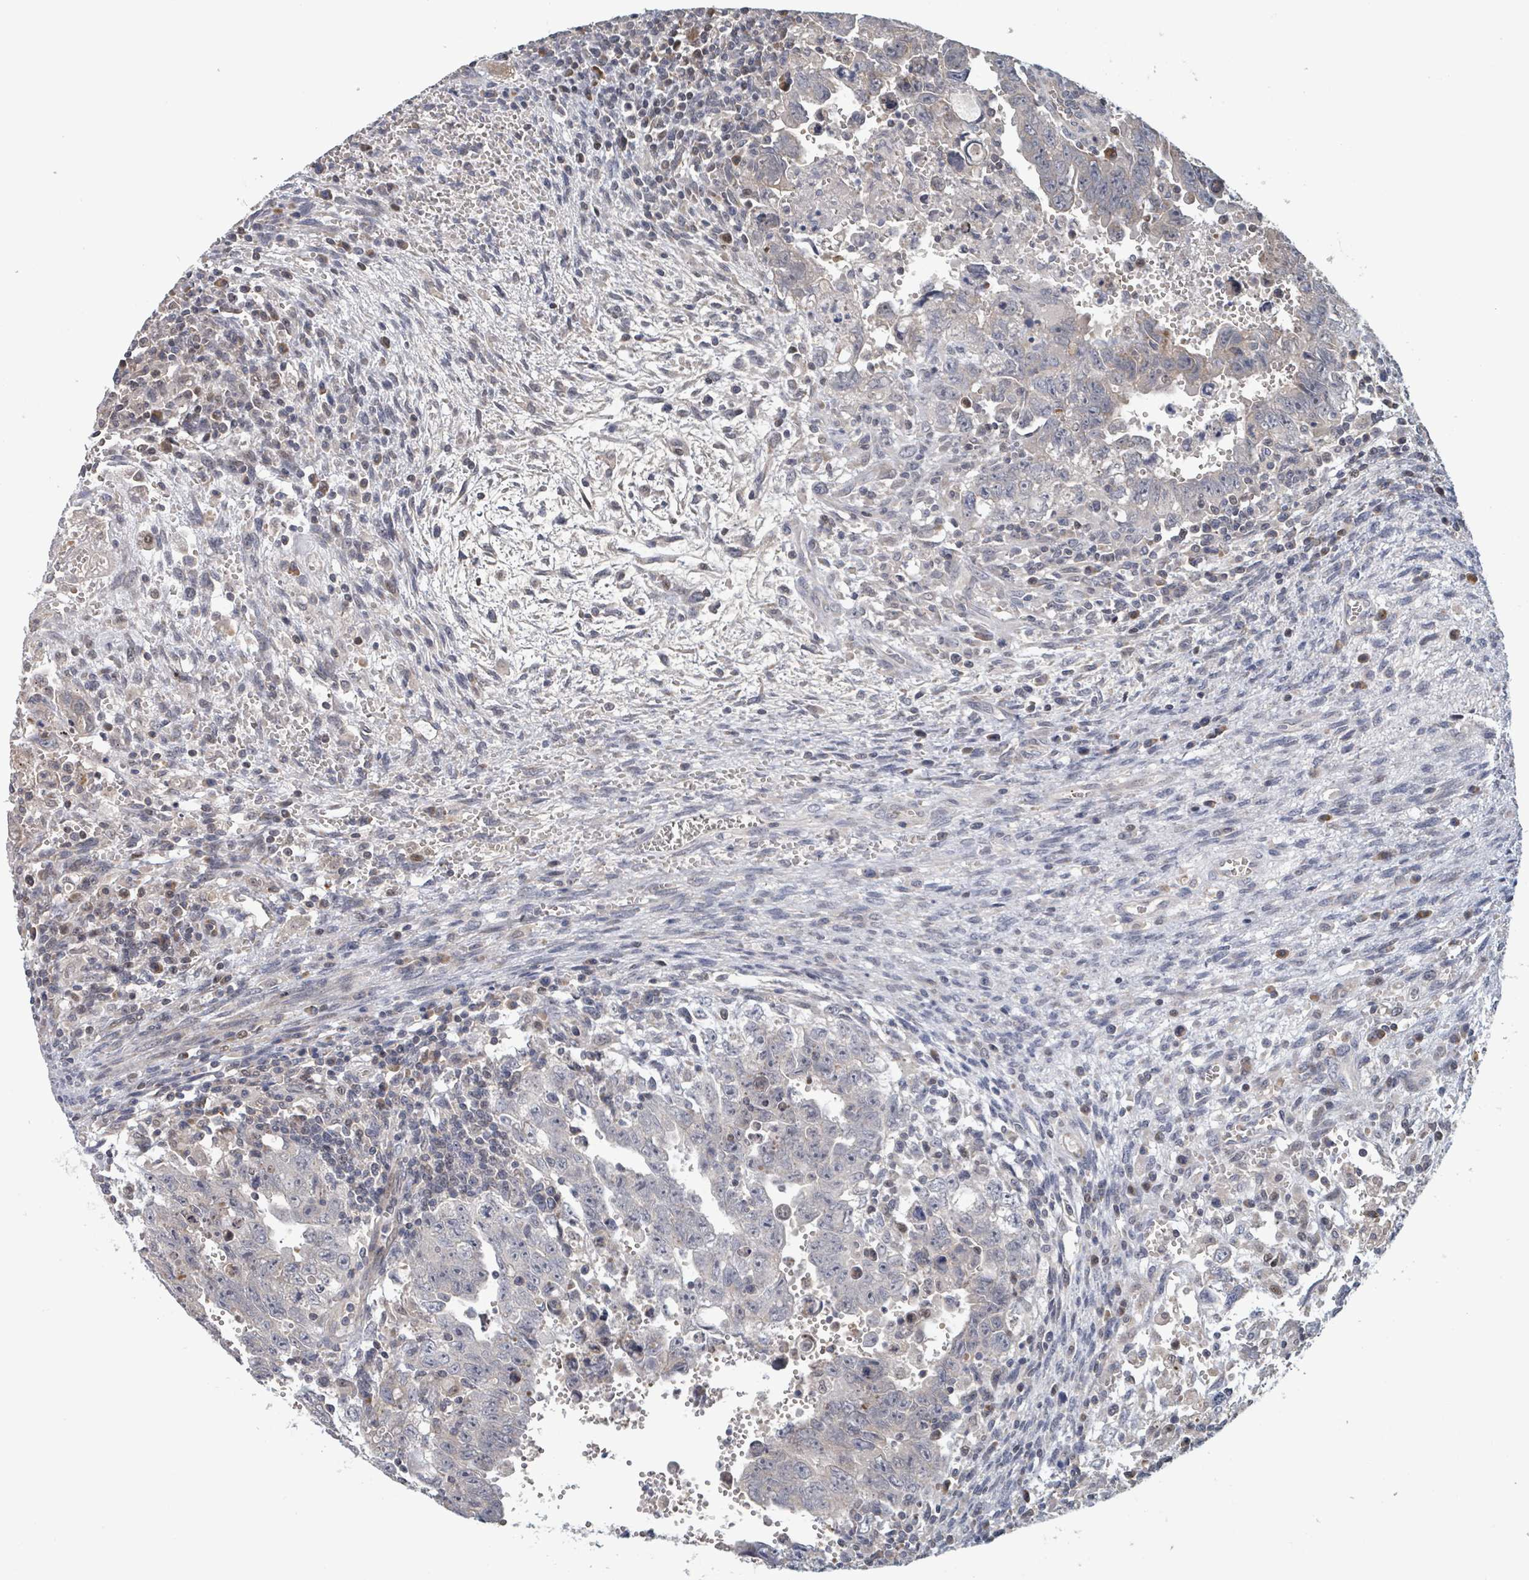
{"staining": {"intensity": "weak", "quantity": "<25%", "location": "cytoplasmic/membranous"}, "tissue": "testis cancer", "cell_type": "Tumor cells", "image_type": "cancer", "snomed": [{"axis": "morphology", "description": "Carcinoma, Embryonal, NOS"}, {"axis": "topography", "description": "Testis"}], "caption": "Tumor cells show no significant protein positivity in testis embryonal carcinoma. (DAB (3,3'-diaminobenzidine) IHC visualized using brightfield microscopy, high magnification).", "gene": "HIVEP1", "patient": {"sex": "male", "age": 28}}